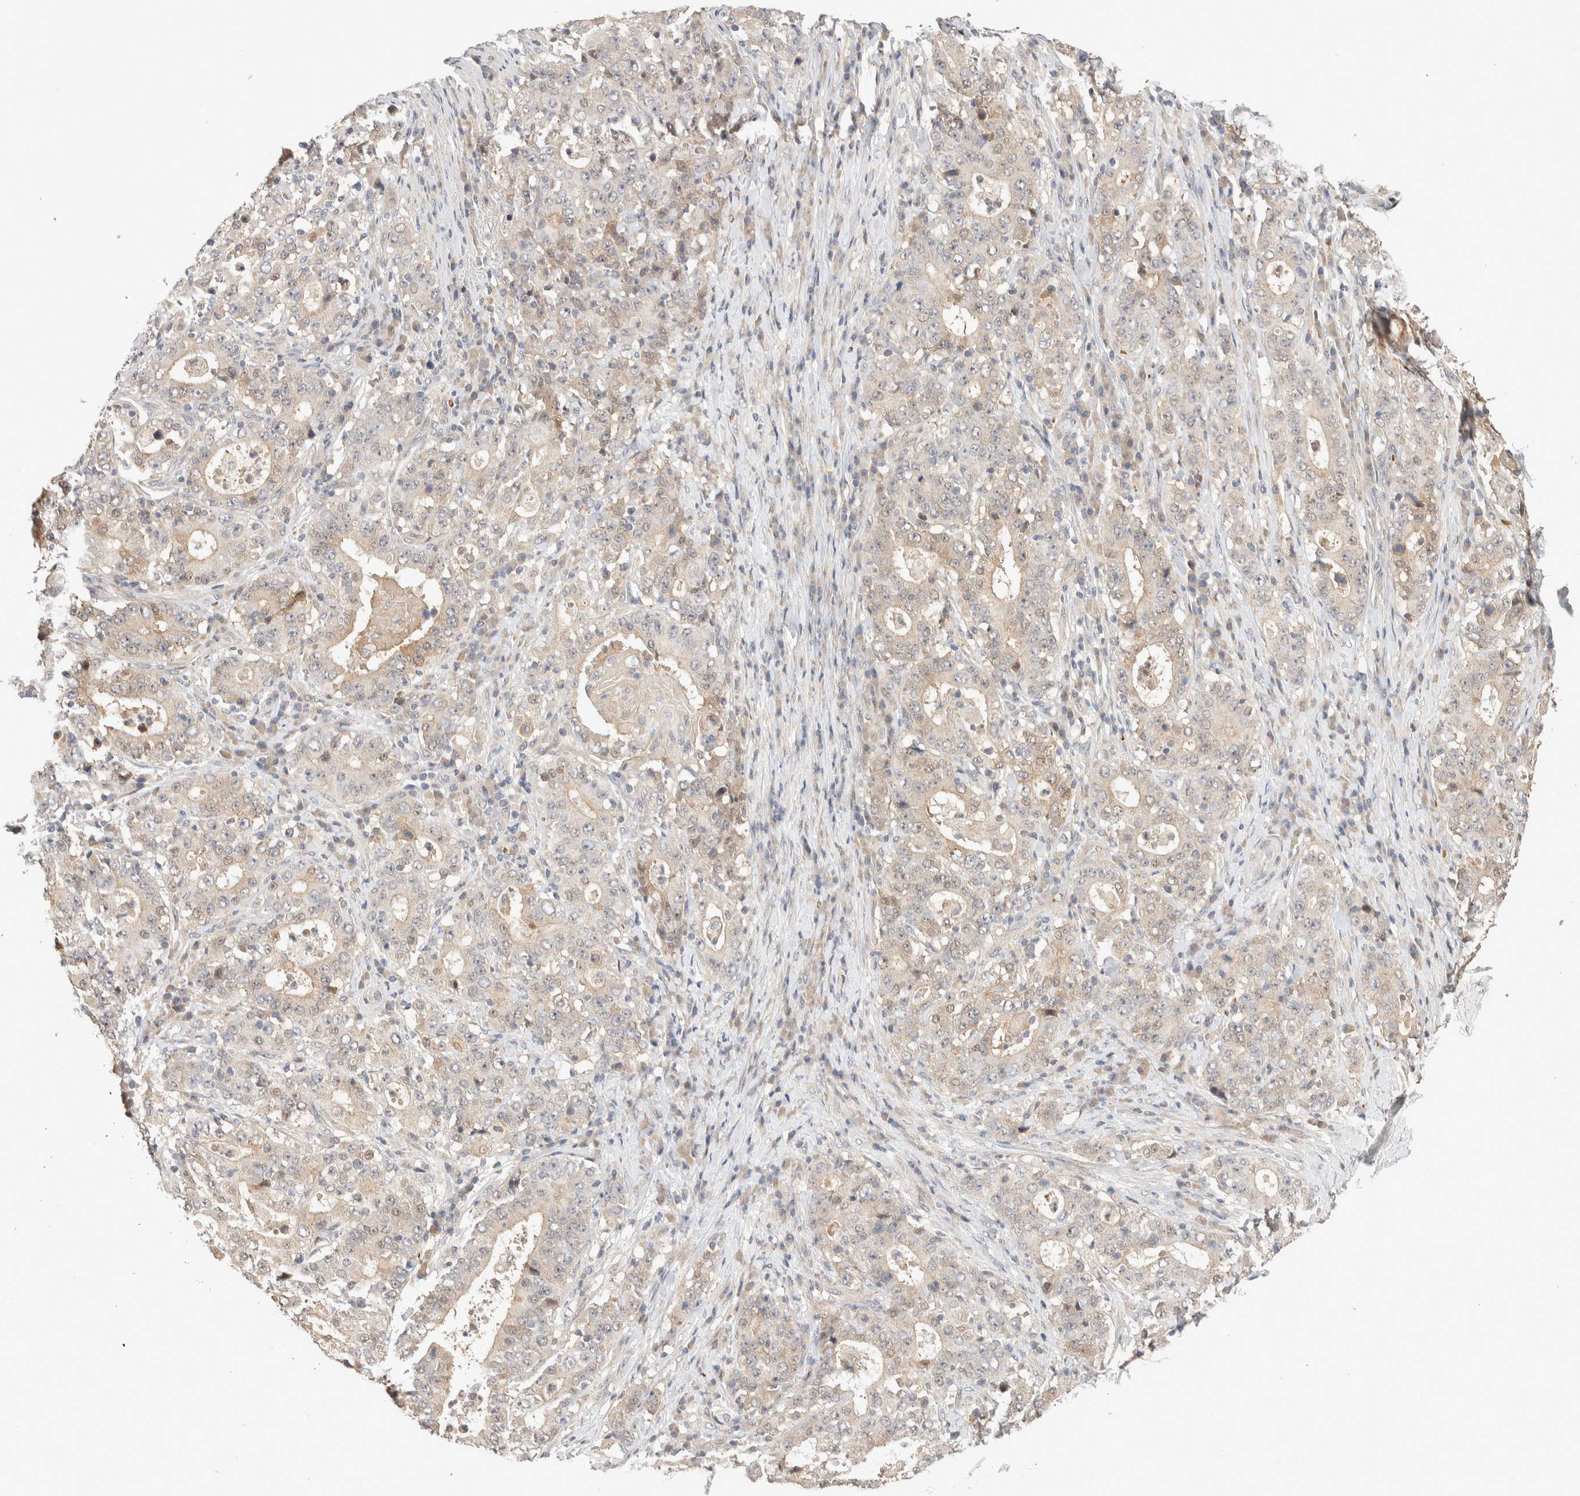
{"staining": {"intensity": "weak", "quantity": "<25%", "location": "cytoplasmic/membranous"}, "tissue": "stomach cancer", "cell_type": "Tumor cells", "image_type": "cancer", "snomed": [{"axis": "morphology", "description": "Normal tissue, NOS"}, {"axis": "morphology", "description": "Adenocarcinoma, NOS"}, {"axis": "topography", "description": "Stomach, upper"}, {"axis": "topography", "description": "Stomach"}], "caption": "Tumor cells are negative for protein expression in human stomach adenocarcinoma.", "gene": "CASK", "patient": {"sex": "male", "age": 59}}